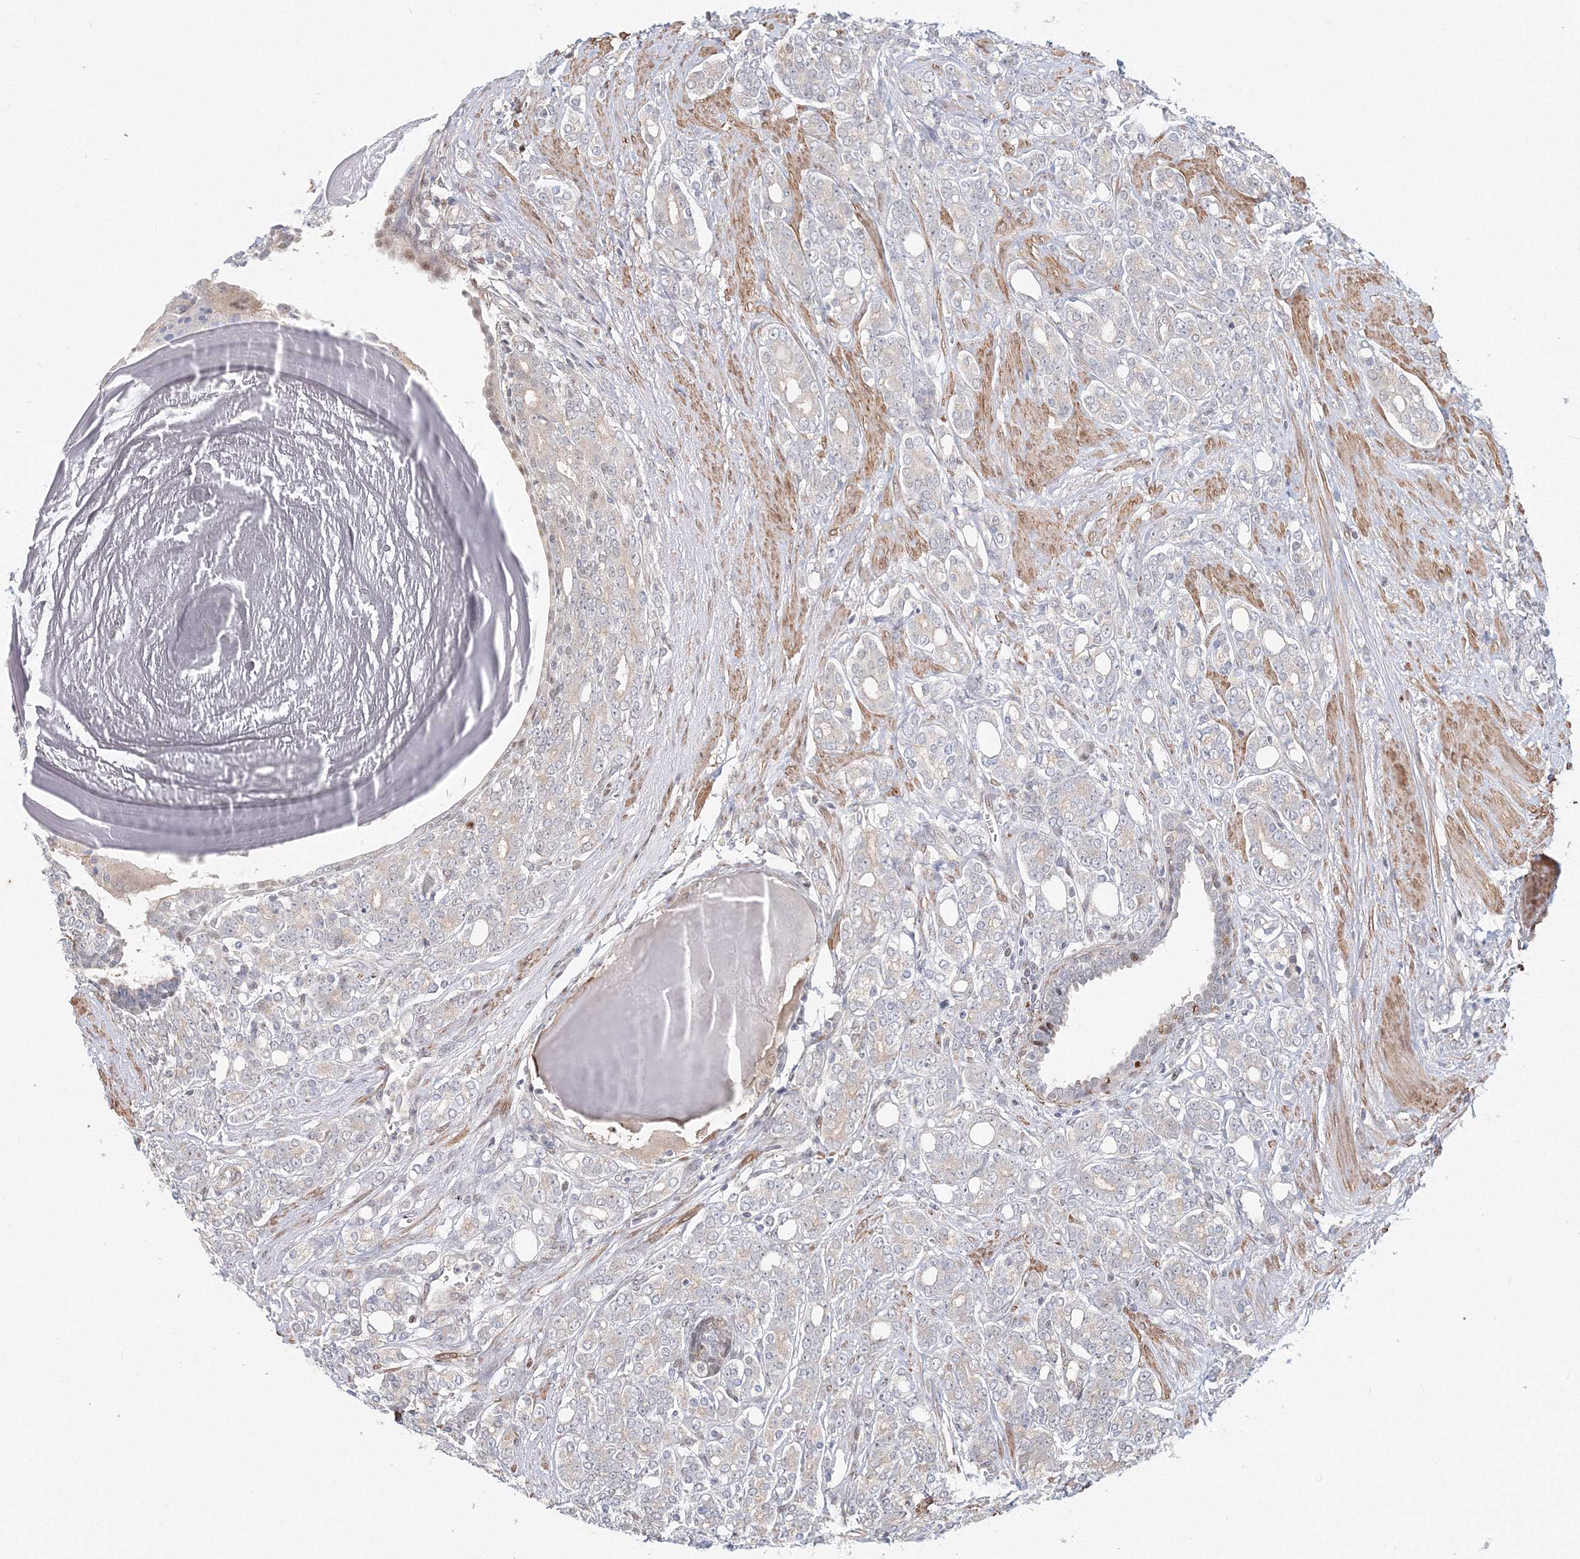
{"staining": {"intensity": "negative", "quantity": "none", "location": "none"}, "tissue": "prostate cancer", "cell_type": "Tumor cells", "image_type": "cancer", "snomed": [{"axis": "morphology", "description": "Adenocarcinoma, High grade"}, {"axis": "topography", "description": "Prostate"}], "caption": "Tumor cells are negative for brown protein staining in adenocarcinoma (high-grade) (prostate).", "gene": "ARHGAP21", "patient": {"sex": "male", "age": 62}}